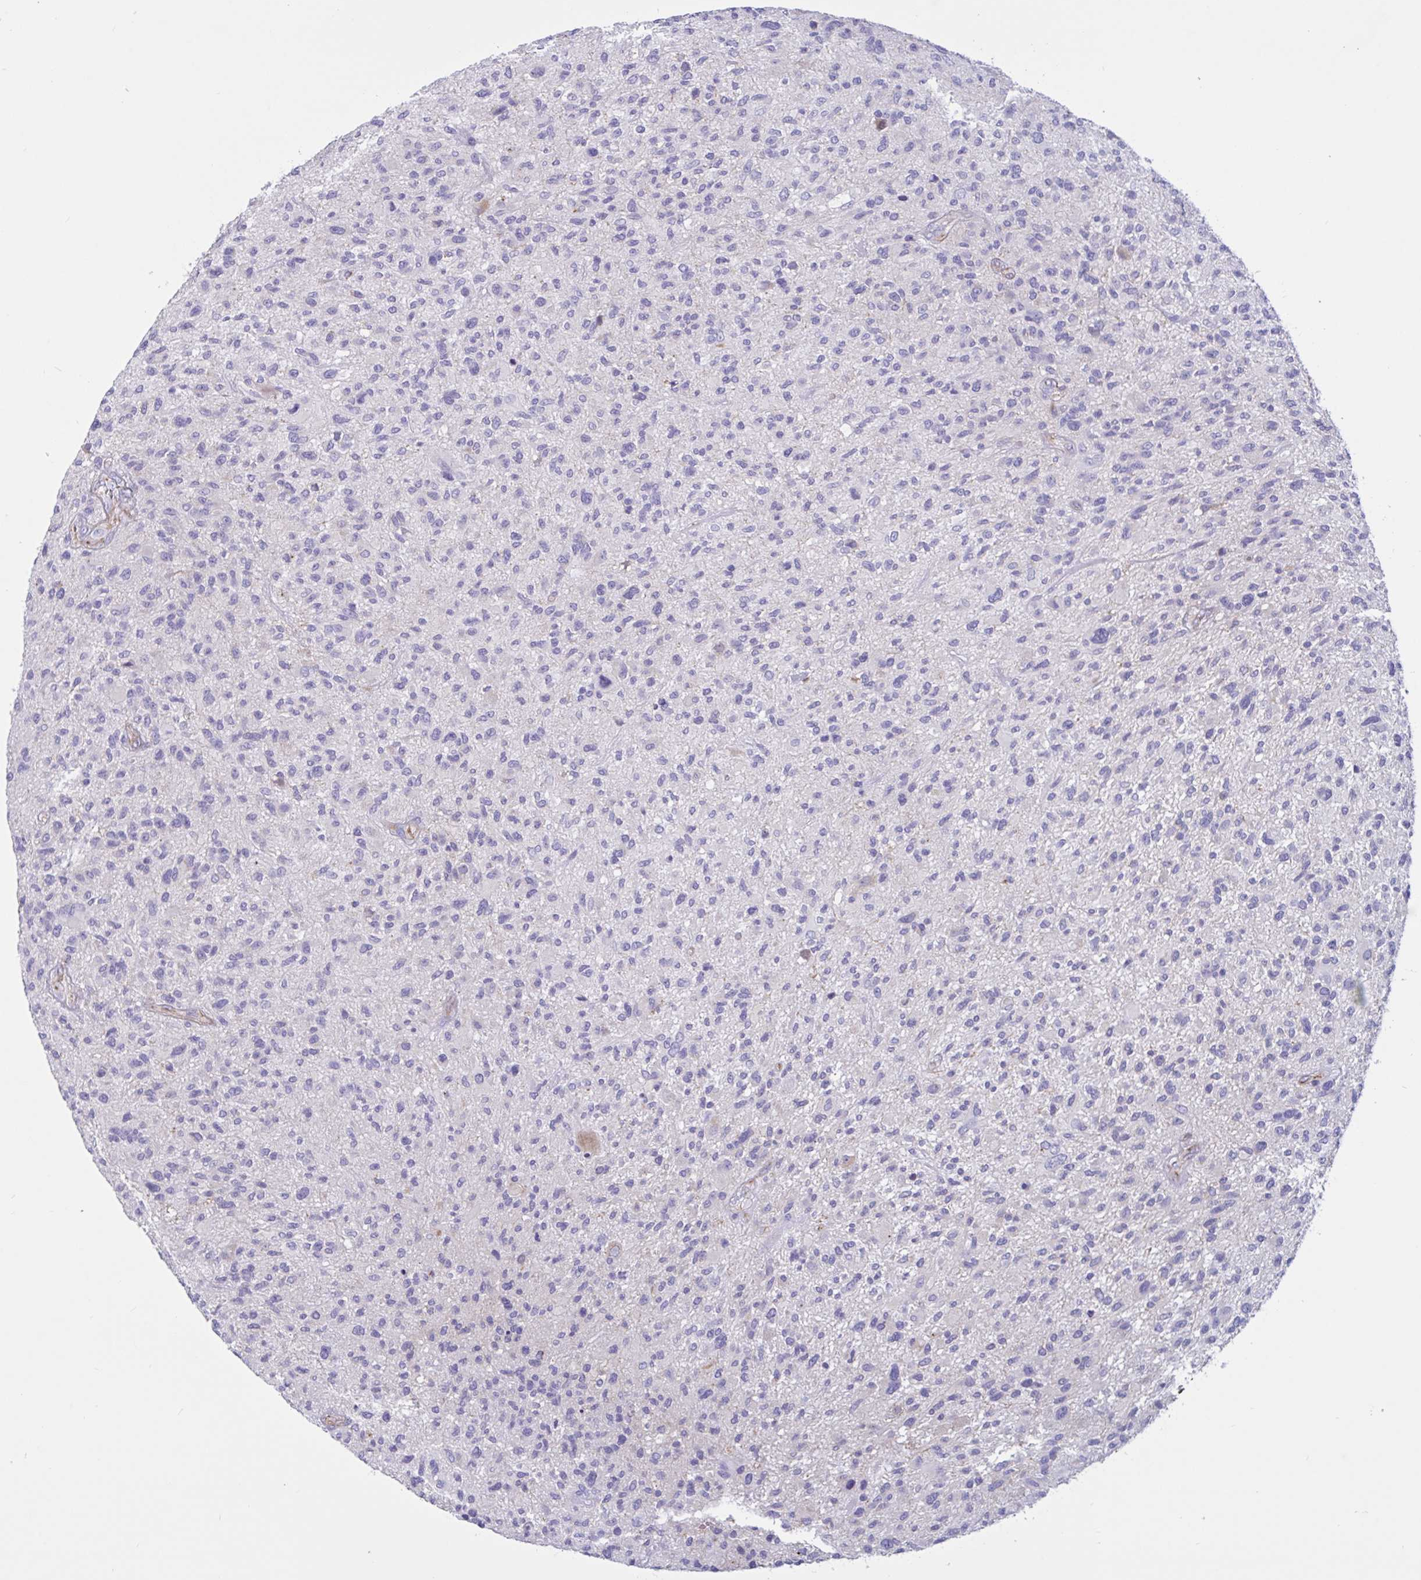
{"staining": {"intensity": "negative", "quantity": "none", "location": "none"}, "tissue": "glioma", "cell_type": "Tumor cells", "image_type": "cancer", "snomed": [{"axis": "morphology", "description": "Glioma, malignant, High grade"}, {"axis": "topography", "description": "Brain"}], "caption": "Tumor cells are negative for protein expression in human glioma.", "gene": "RPL22L1", "patient": {"sex": "male", "age": 47}}